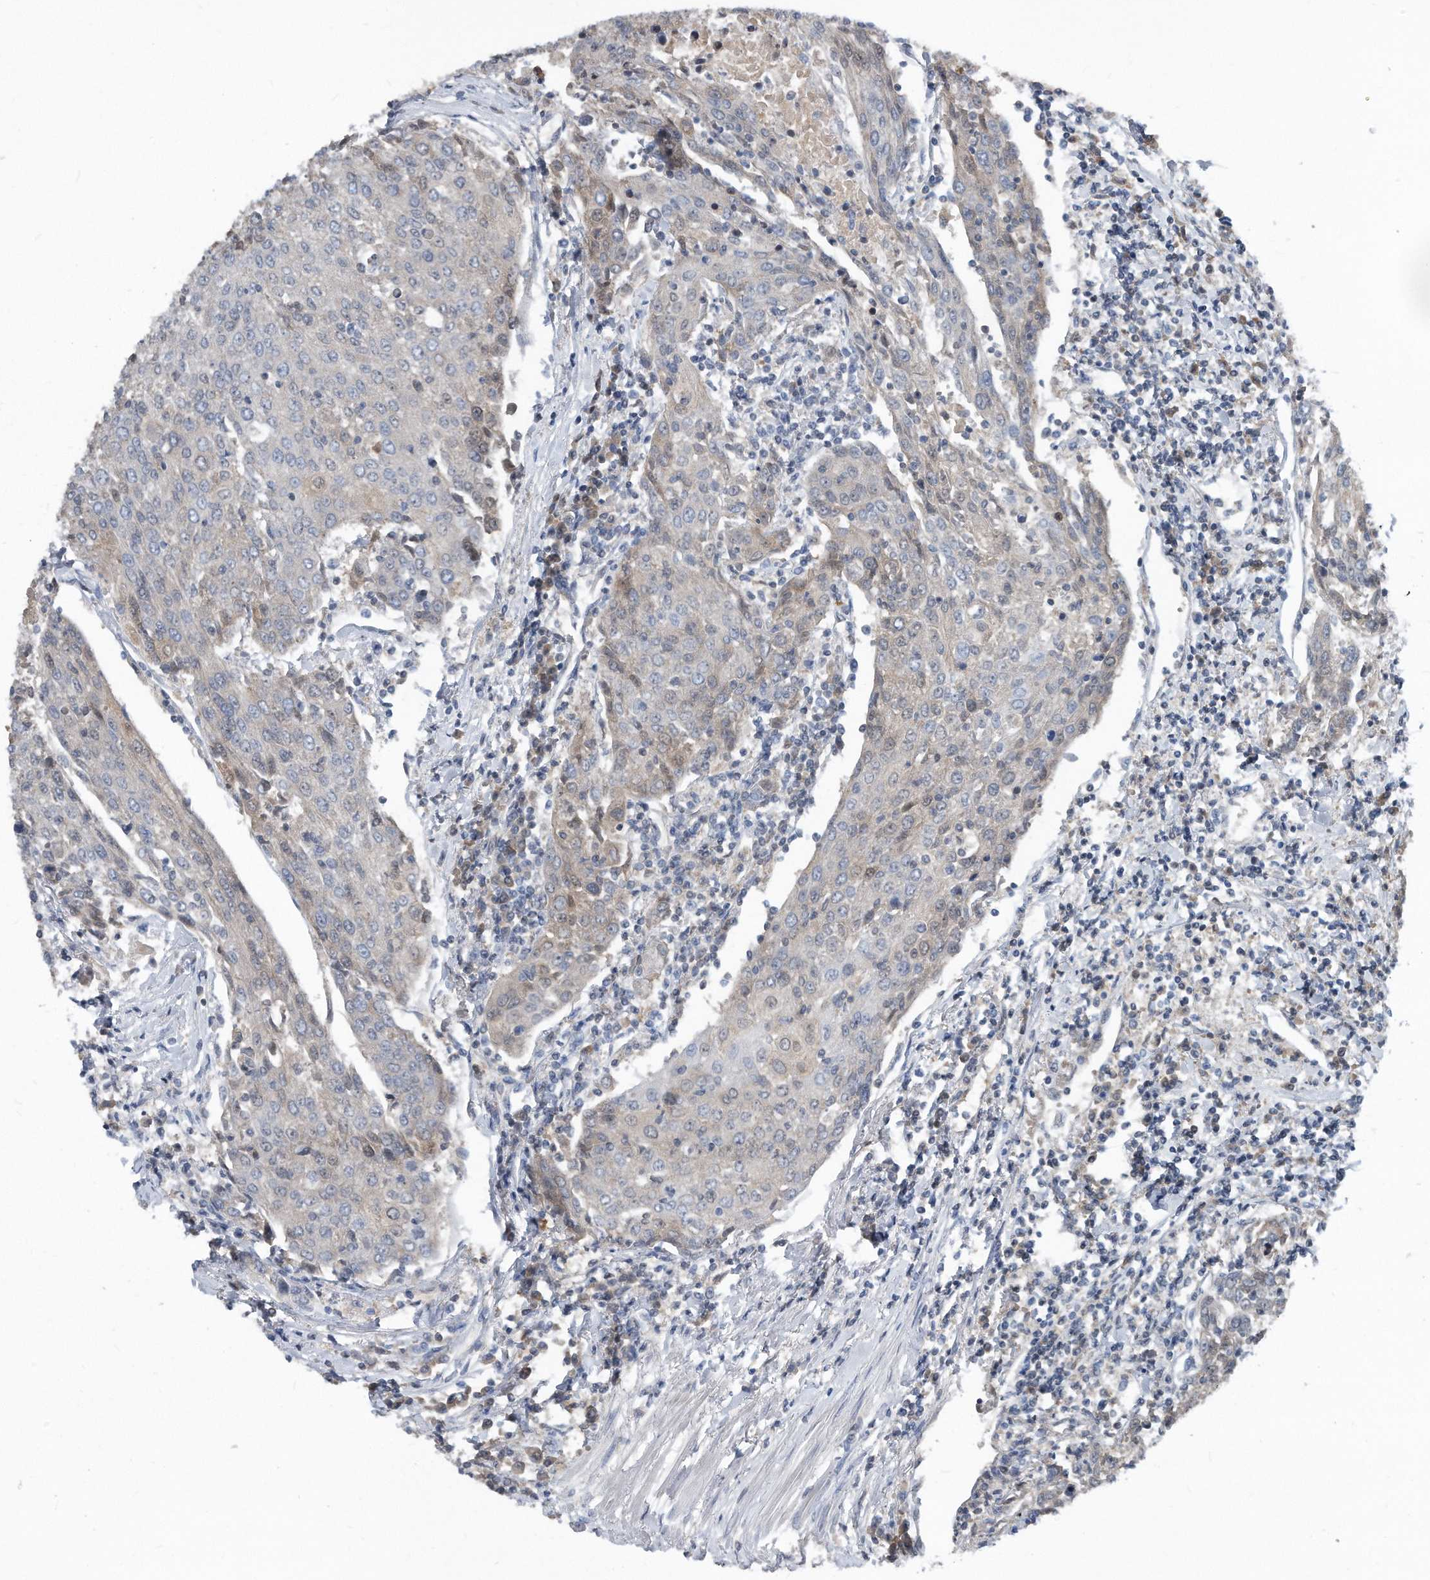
{"staining": {"intensity": "negative", "quantity": "none", "location": "none"}, "tissue": "urothelial cancer", "cell_type": "Tumor cells", "image_type": "cancer", "snomed": [{"axis": "morphology", "description": "Urothelial carcinoma, High grade"}, {"axis": "topography", "description": "Urinary bladder"}], "caption": "High power microscopy micrograph of an immunohistochemistry (IHC) micrograph of urothelial cancer, revealing no significant expression in tumor cells.", "gene": "MAP2K6", "patient": {"sex": "female", "age": 85}}